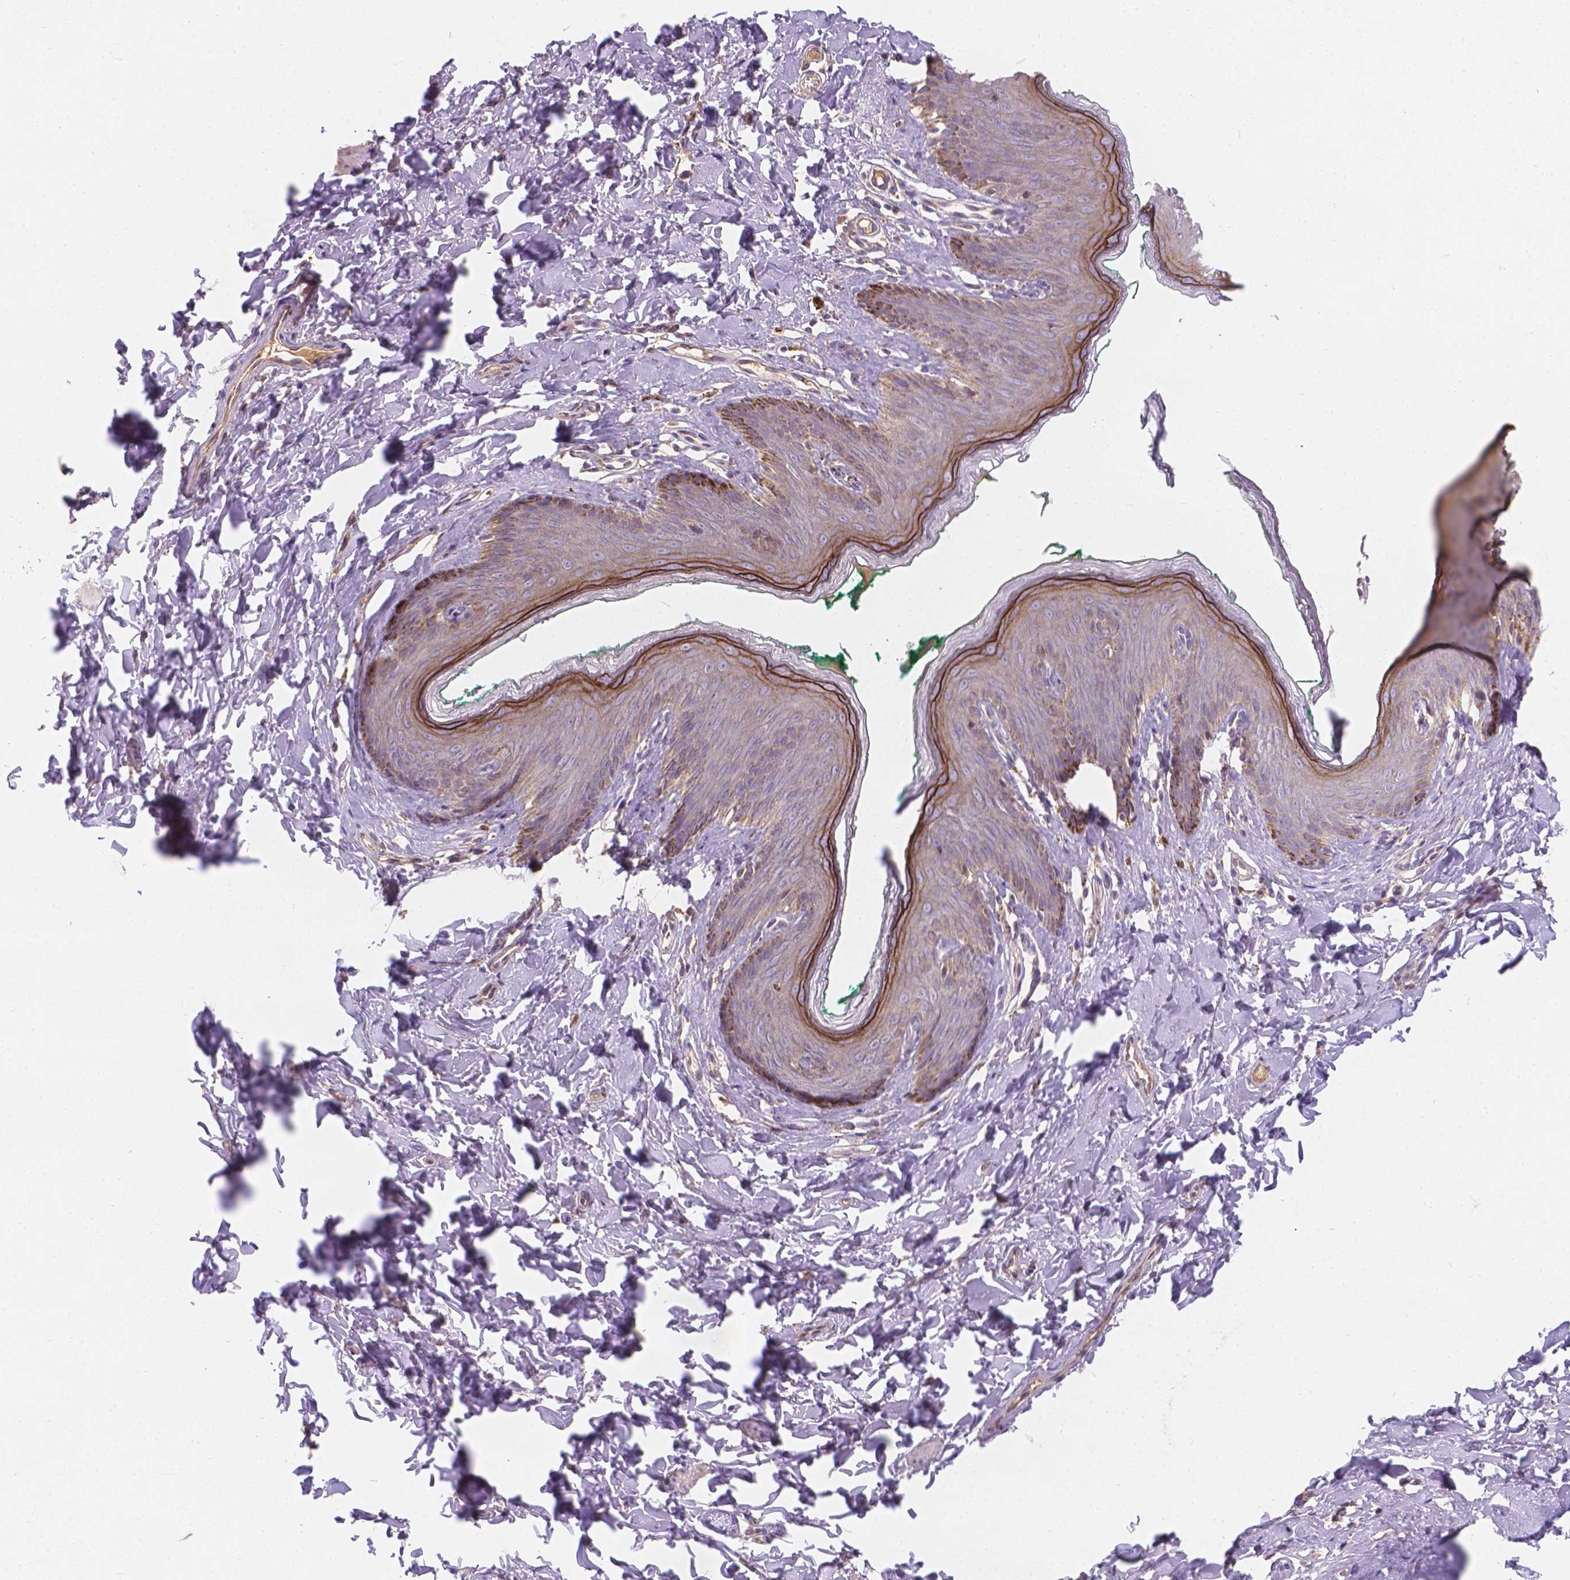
{"staining": {"intensity": "strong", "quantity": "<25%", "location": "cytoplasmic/membranous"}, "tissue": "skin", "cell_type": "Epidermal cells", "image_type": "normal", "snomed": [{"axis": "morphology", "description": "Normal tissue, NOS"}, {"axis": "topography", "description": "Vulva"}], "caption": "A brown stain shows strong cytoplasmic/membranous expression of a protein in epidermal cells of benign skin. (Brightfield microscopy of DAB IHC at high magnification).", "gene": "CDK10", "patient": {"sex": "female", "age": 66}}